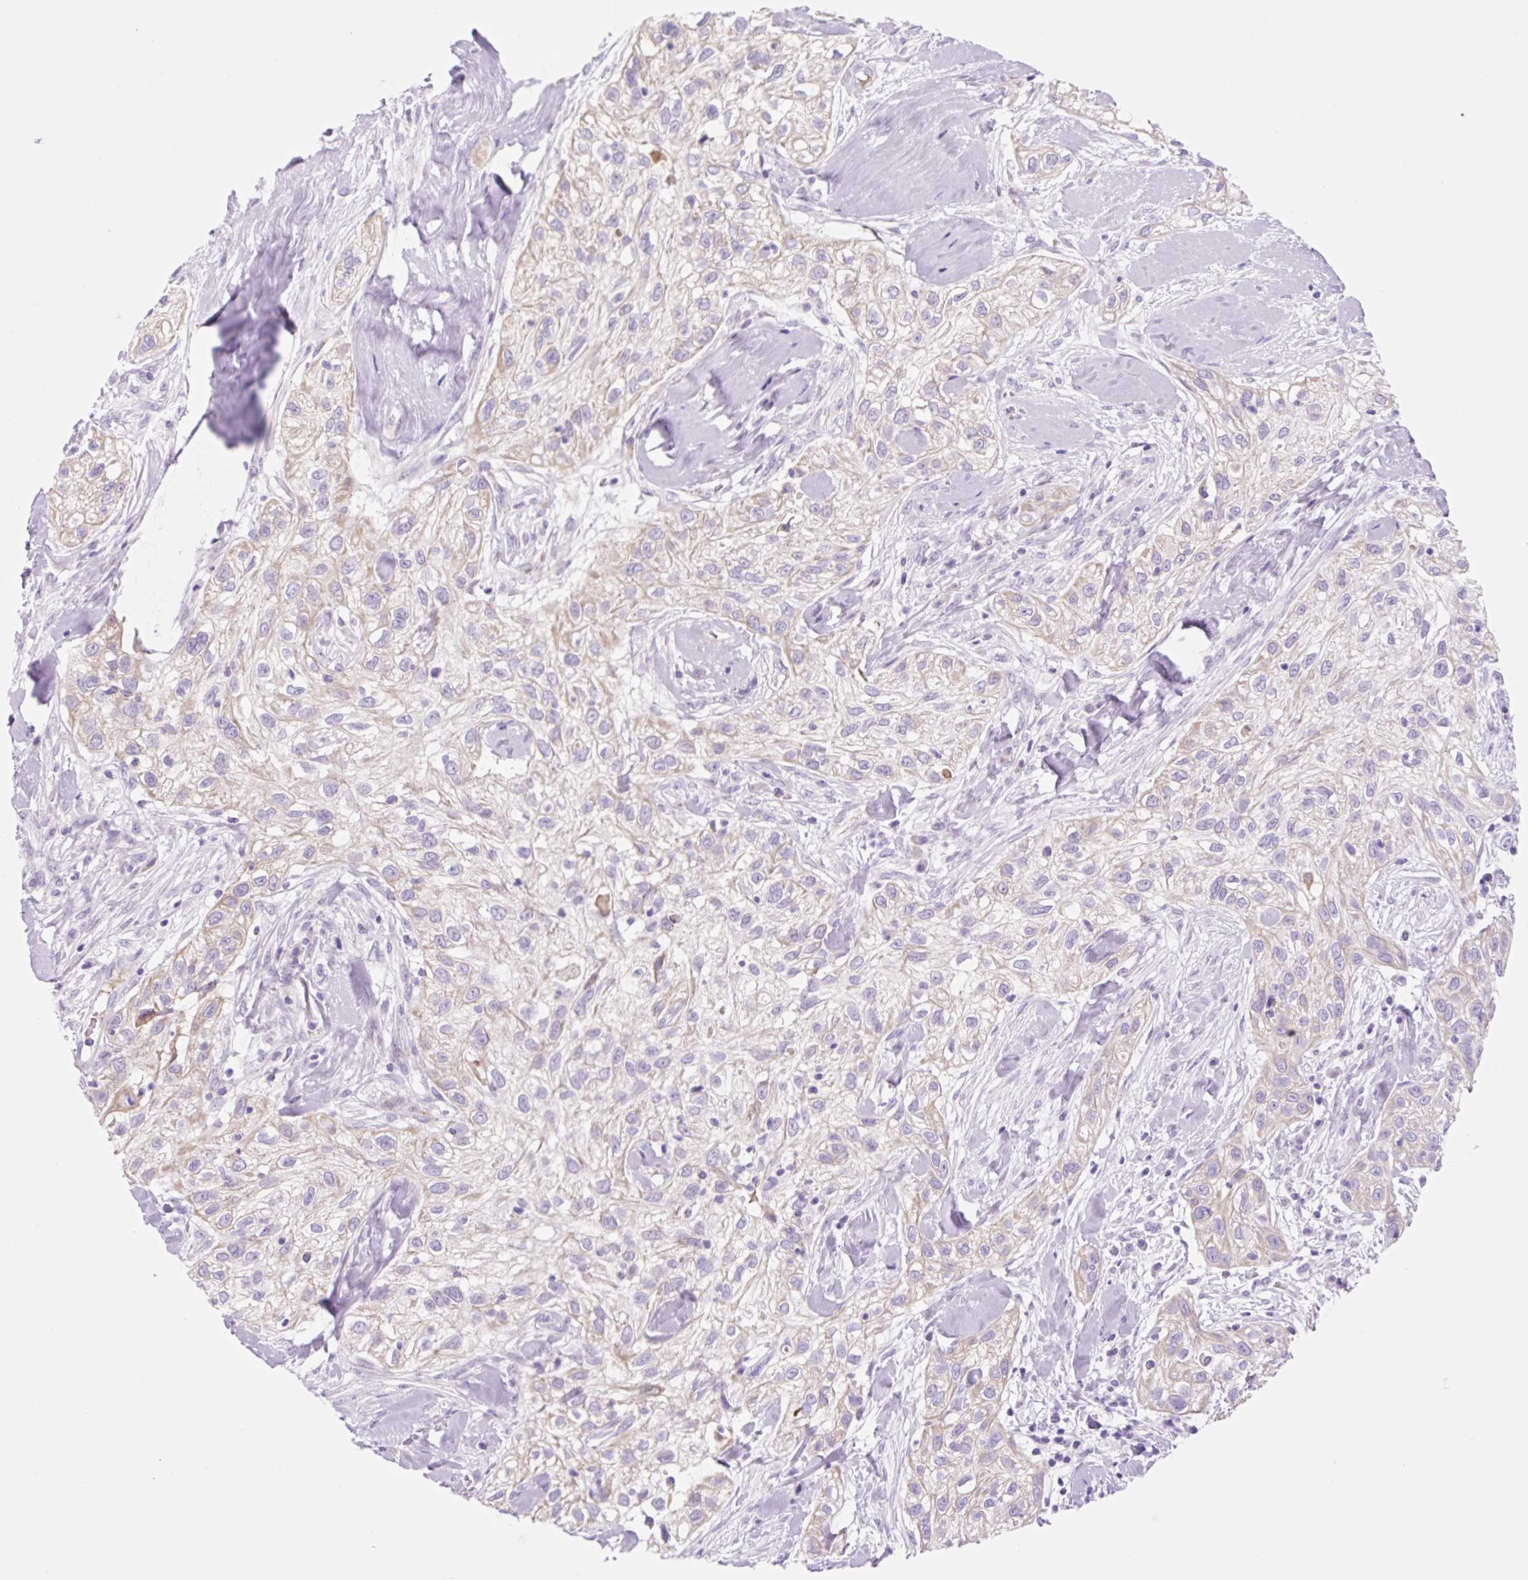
{"staining": {"intensity": "weak", "quantity": "<25%", "location": "cytoplasmic/membranous"}, "tissue": "skin cancer", "cell_type": "Tumor cells", "image_type": "cancer", "snomed": [{"axis": "morphology", "description": "Squamous cell carcinoma, NOS"}, {"axis": "topography", "description": "Skin"}], "caption": "This image is of skin cancer stained with immunohistochemistry (IHC) to label a protein in brown with the nuclei are counter-stained blue. There is no positivity in tumor cells.", "gene": "ZNF121", "patient": {"sex": "male", "age": 82}}